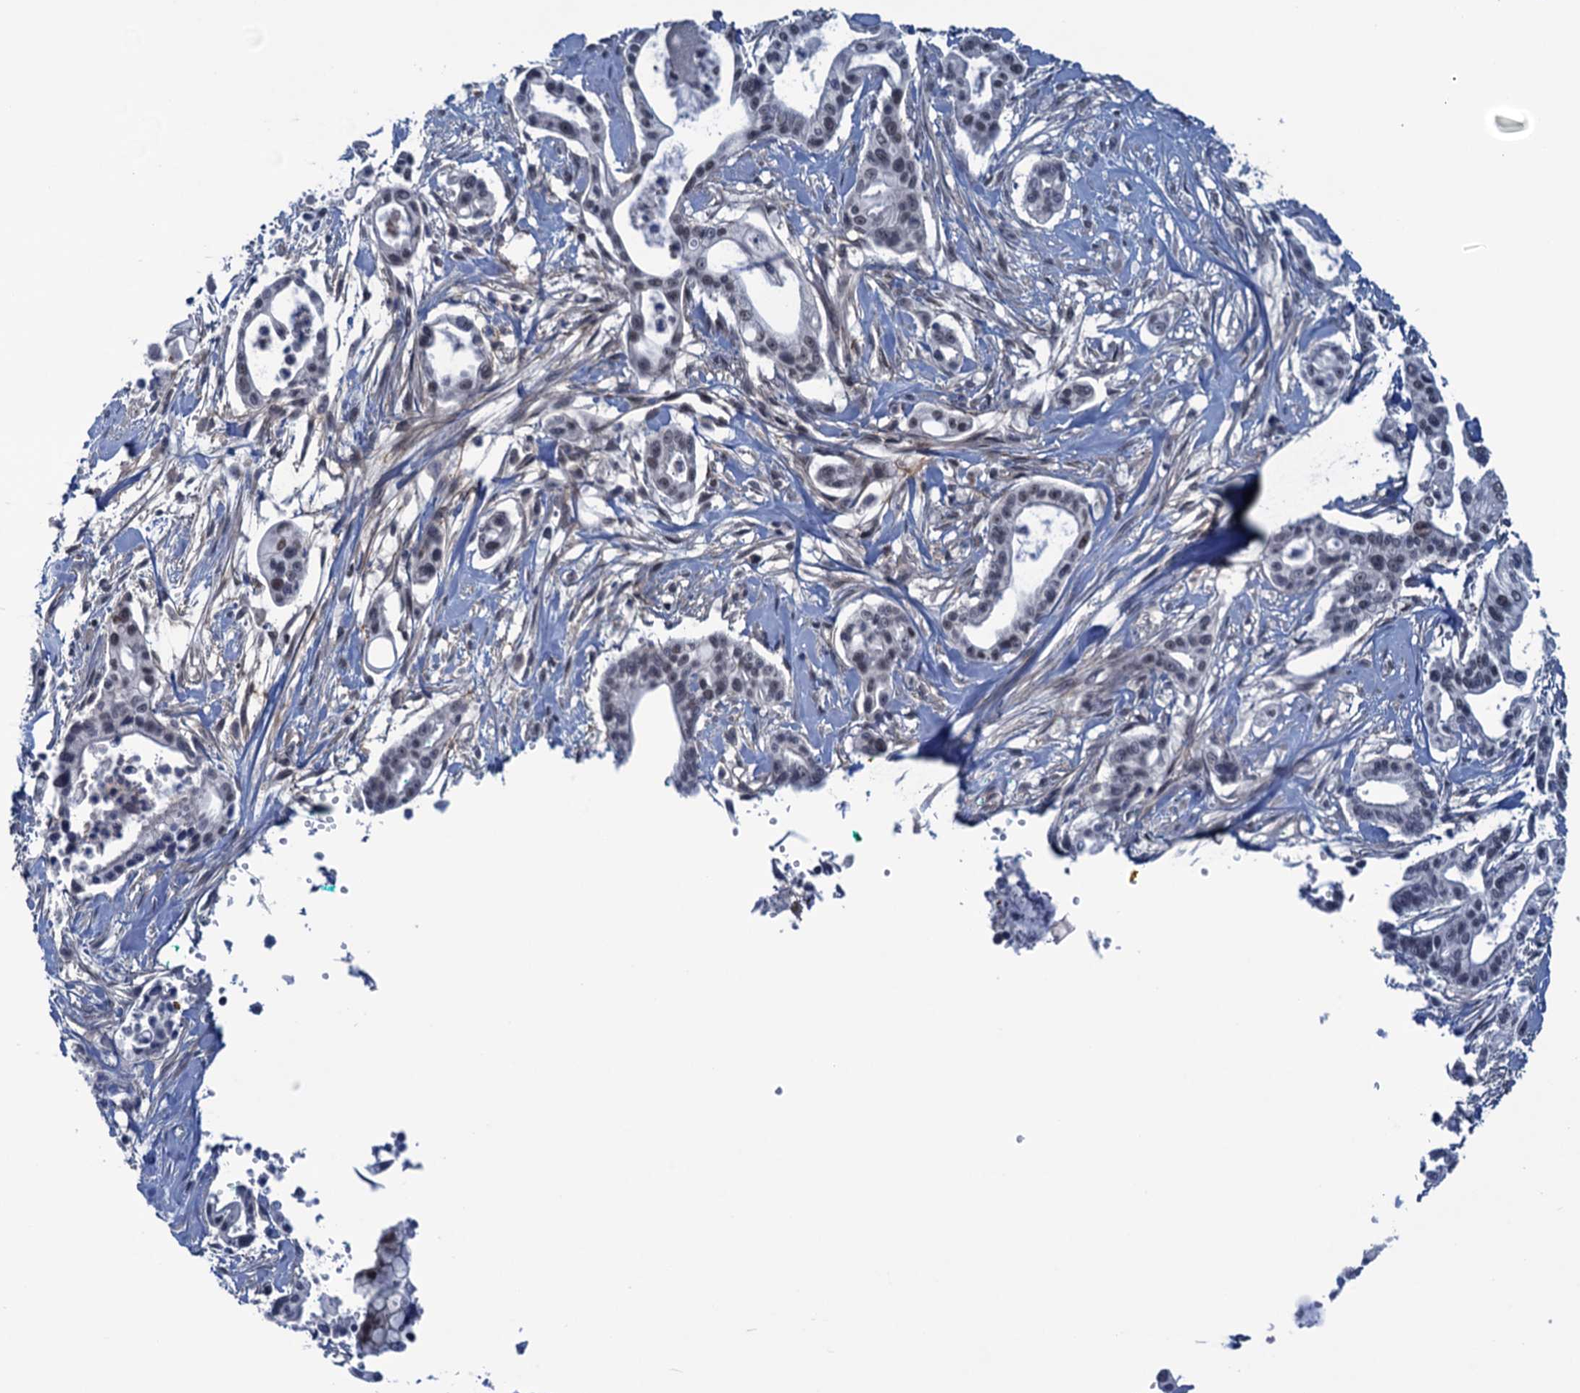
{"staining": {"intensity": "weak", "quantity": ">75%", "location": "nuclear"}, "tissue": "pancreatic cancer", "cell_type": "Tumor cells", "image_type": "cancer", "snomed": [{"axis": "morphology", "description": "Adenocarcinoma, NOS"}, {"axis": "topography", "description": "Pancreas"}], "caption": "The micrograph demonstrates staining of adenocarcinoma (pancreatic), revealing weak nuclear protein staining (brown color) within tumor cells.", "gene": "SAE1", "patient": {"sex": "male", "age": 68}}